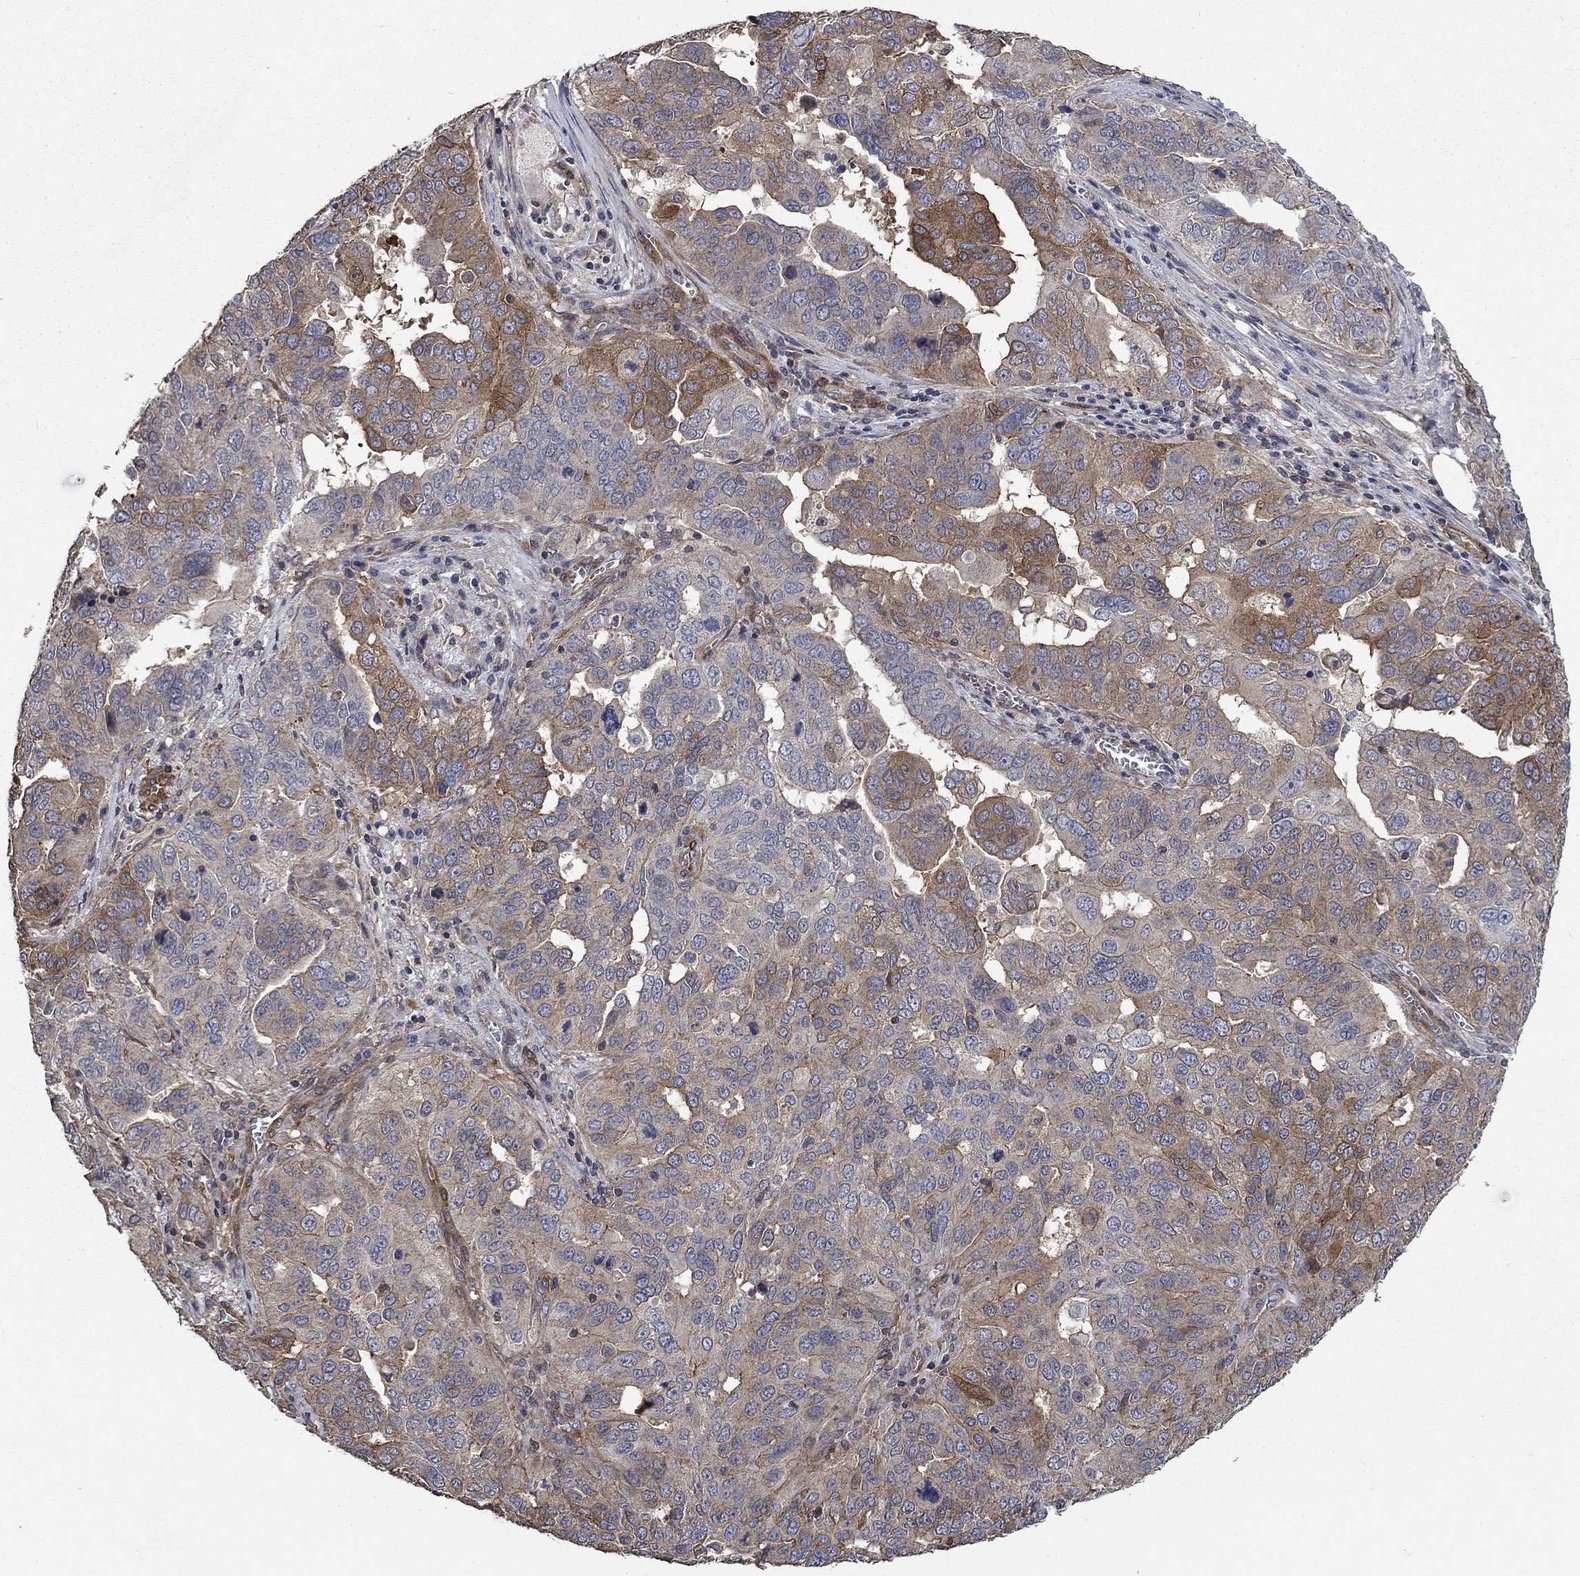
{"staining": {"intensity": "moderate", "quantity": "<25%", "location": "cytoplasmic/membranous"}, "tissue": "ovarian cancer", "cell_type": "Tumor cells", "image_type": "cancer", "snomed": [{"axis": "morphology", "description": "Carcinoma, endometroid"}, {"axis": "topography", "description": "Soft tissue"}, {"axis": "topography", "description": "Ovary"}], "caption": "Immunohistochemical staining of ovarian endometroid carcinoma reveals moderate cytoplasmic/membranous protein positivity in about <25% of tumor cells.", "gene": "PDE3A", "patient": {"sex": "female", "age": 52}}